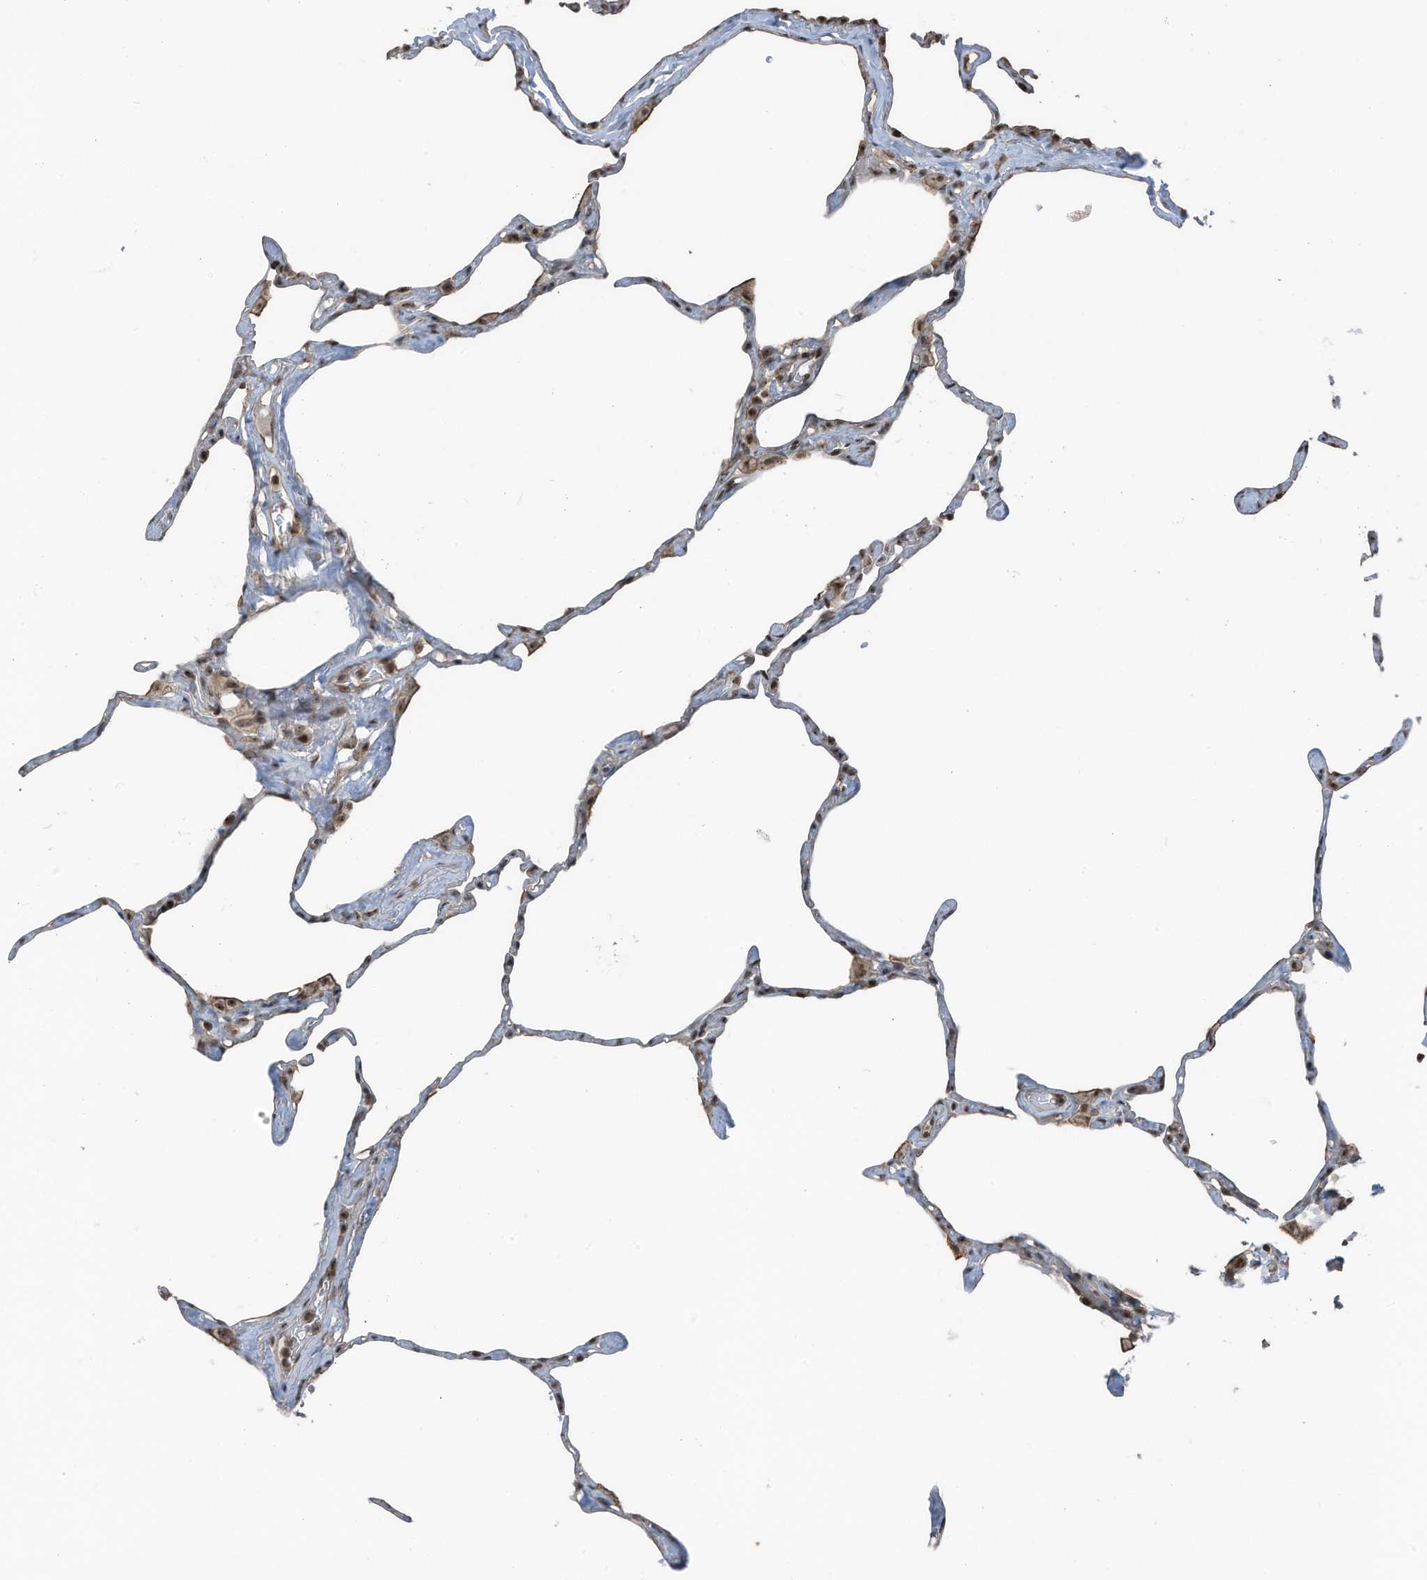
{"staining": {"intensity": "moderate", "quantity": "25%-75%", "location": "cytoplasmic/membranous,nuclear"}, "tissue": "lung", "cell_type": "Alveolar cells", "image_type": "normal", "snomed": [{"axis": "morphology", "description": "Normal tissue, NOS"}, {"axis": "topography", "description": "Lung"}], "caption": "Immunohistochemistry (DAB) staining of normal lung demonstrates moderate cytoplasmic/membranous,nuclear protein staining in about 25%-75% of alveolar cells. The staining was performed using DAB (3,3'-diaminobenzidine) to visualize the protein expression in brown, while the nuclei were stained in blue with hematoxylin (Magnification: 20x).", "gene": "UTP3", "patient": {"sex": "male", "age": 65}}